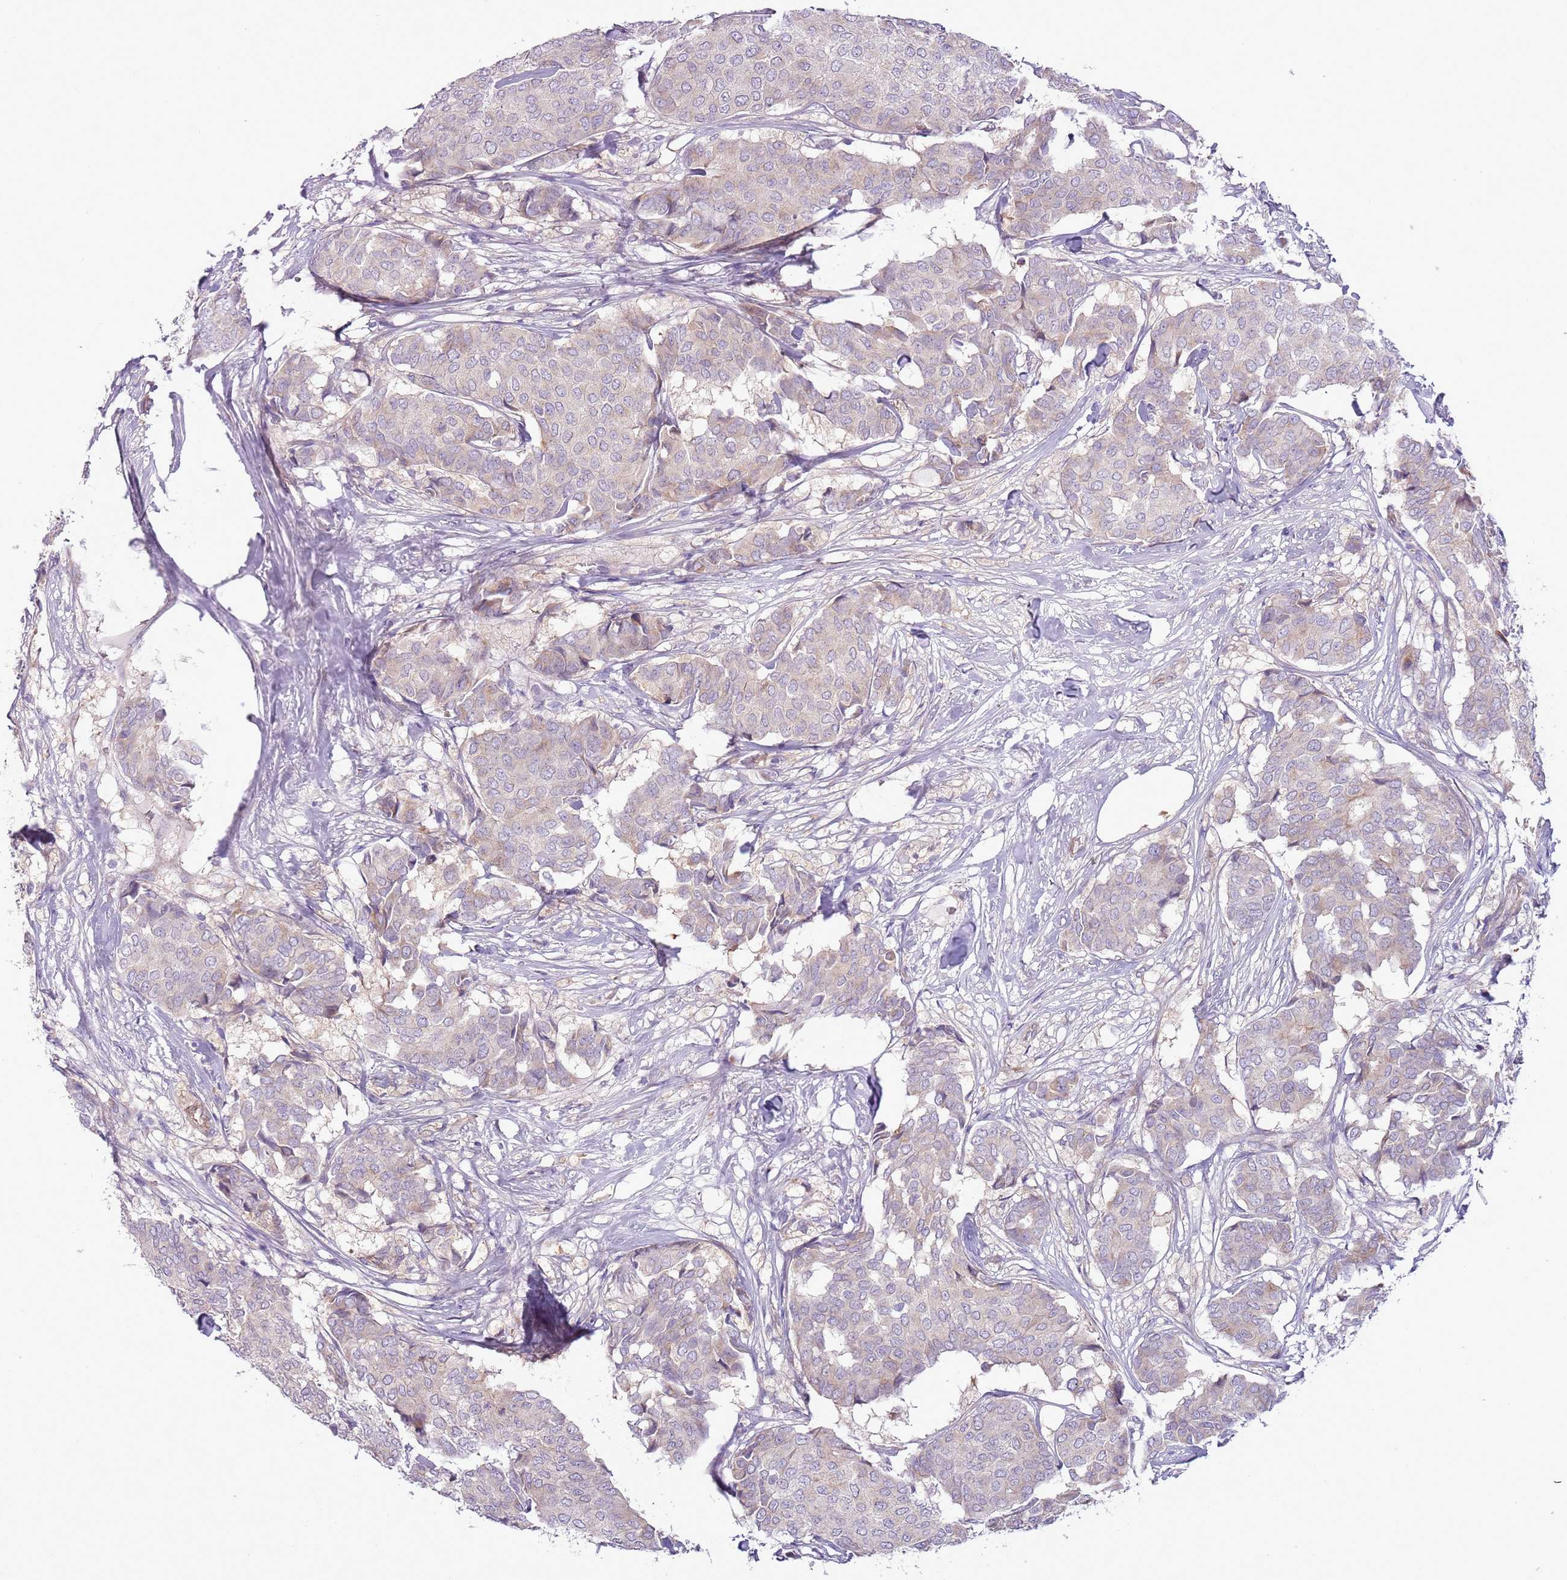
{"staining": {"intensity": "weak", "quantity": "<25%", "location": "cytoplasmic/membranous"}, "tissue": "breast cancer", "cell_type": "Tumor cells", "image_type": "cancer", "snomed": [{"axis": "morphology", "description": "Duct carcinoma"}, {"axis": "topography", "description": "Breast"}], "caption": "High power microscopy image of an immunohistochemistry (IHC) photomicrograph of intraductal carcinoma (breast), revealing no significant expression in tumor cells.", "gene": "MRO", "patient": {"sex": "female", "age": 75}}